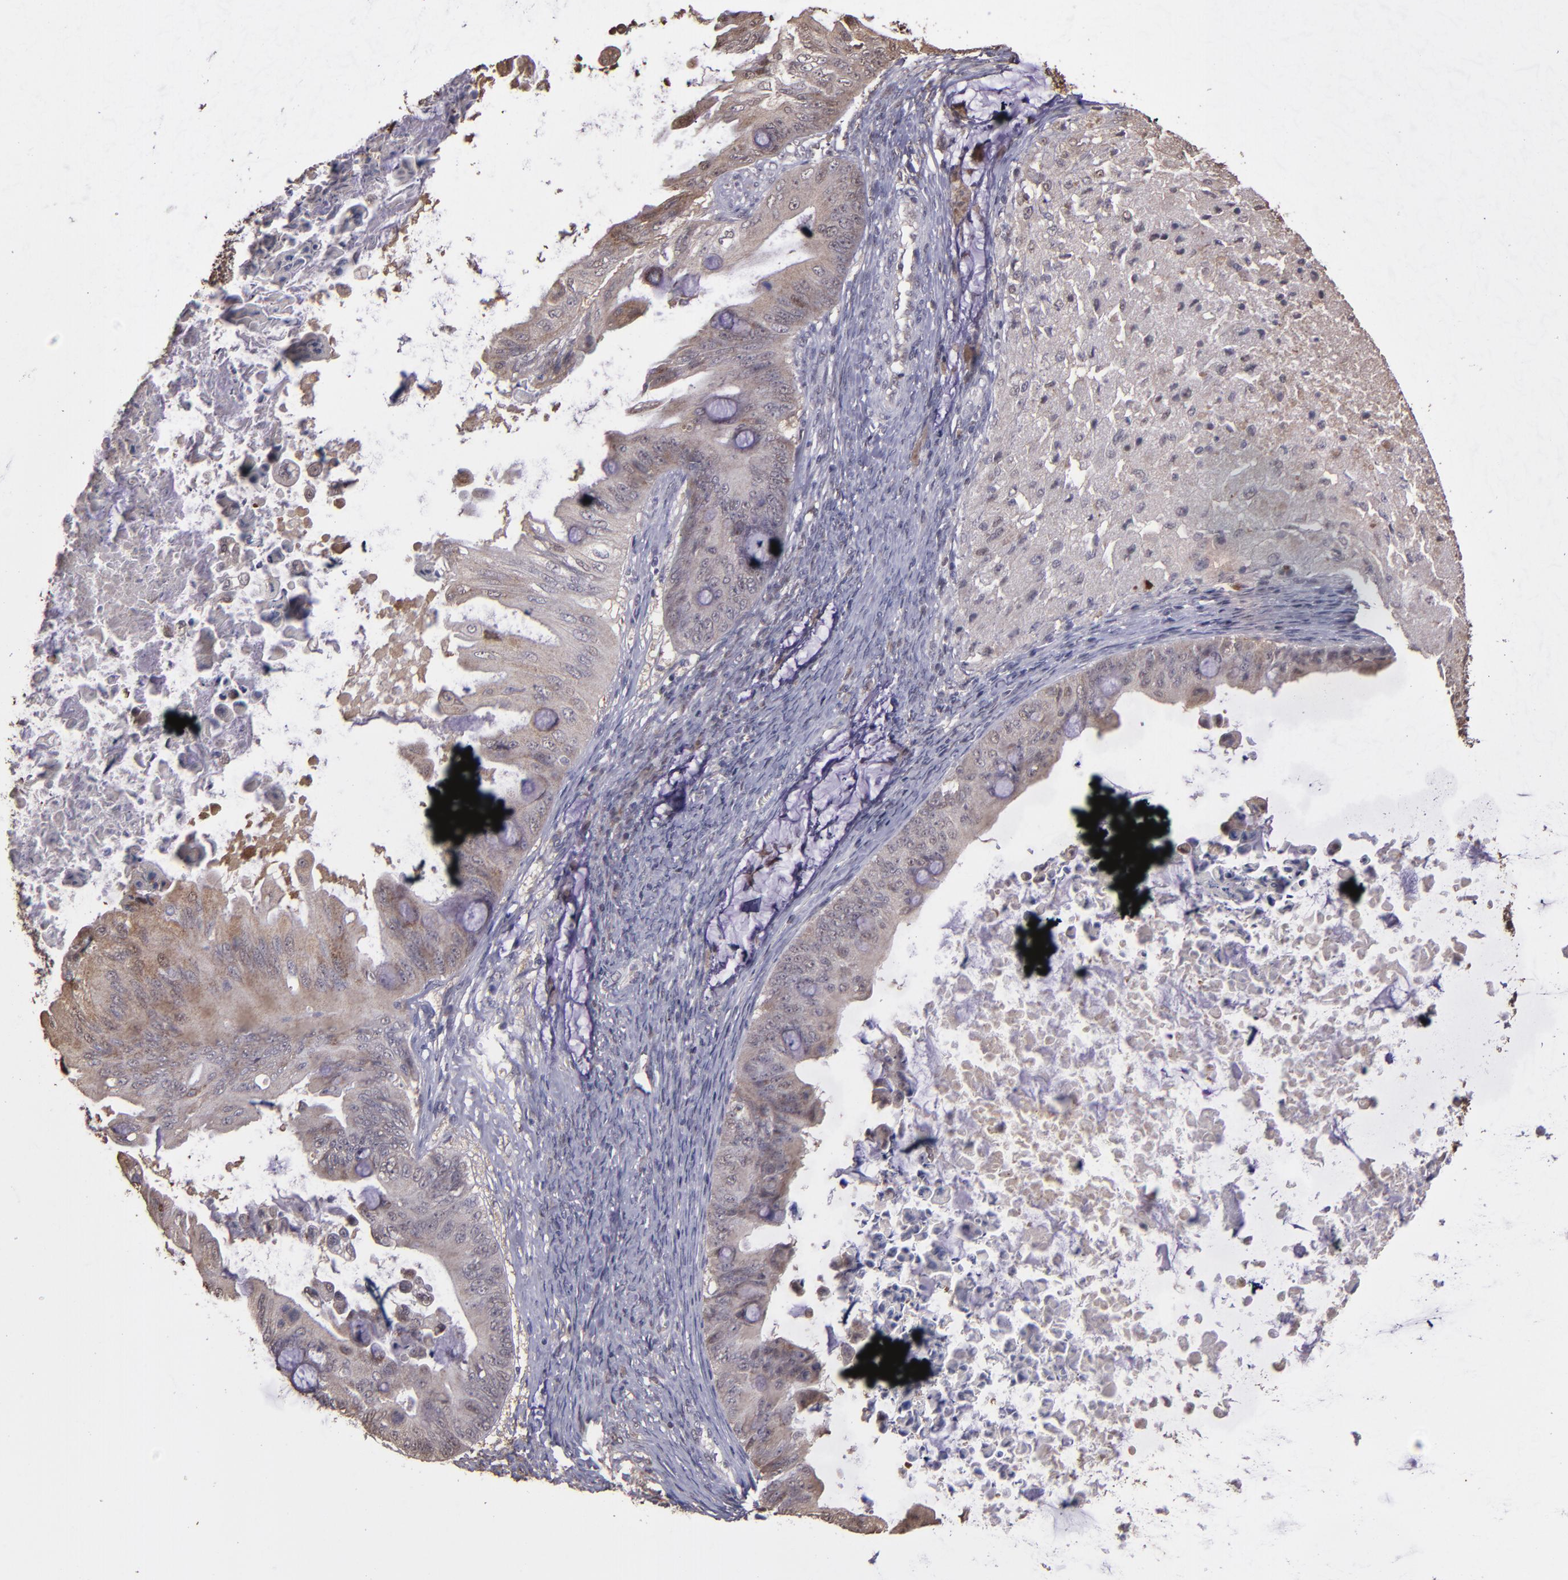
{"staining": {"intensity": "weak", "quantity": ">75%", "location": "cytoplasmic/membranous"}, "tissue": "ovarian cancer", "cell_type": "Tumor cells", "image_type": "cancer", "snomed": [{"axis": "morphology", "description": "Cystadenocarcinoma, mucinous, NOS"}, {"axis": "topography", "description": "Ovary"}], "caption": "The histopathology image exhibits staining of ovarian cancer (mucinous cystadenocarcinoma), revealing weak cytoplasmic/membranous protein positivity (brown color) within tumor cells. (DAB (3,3'-diaminobenzidine) IHC with brightfield microscopy, high magnification).", "gene": "SERPINF2", "patient": {"sex": "female", "age": 37}}